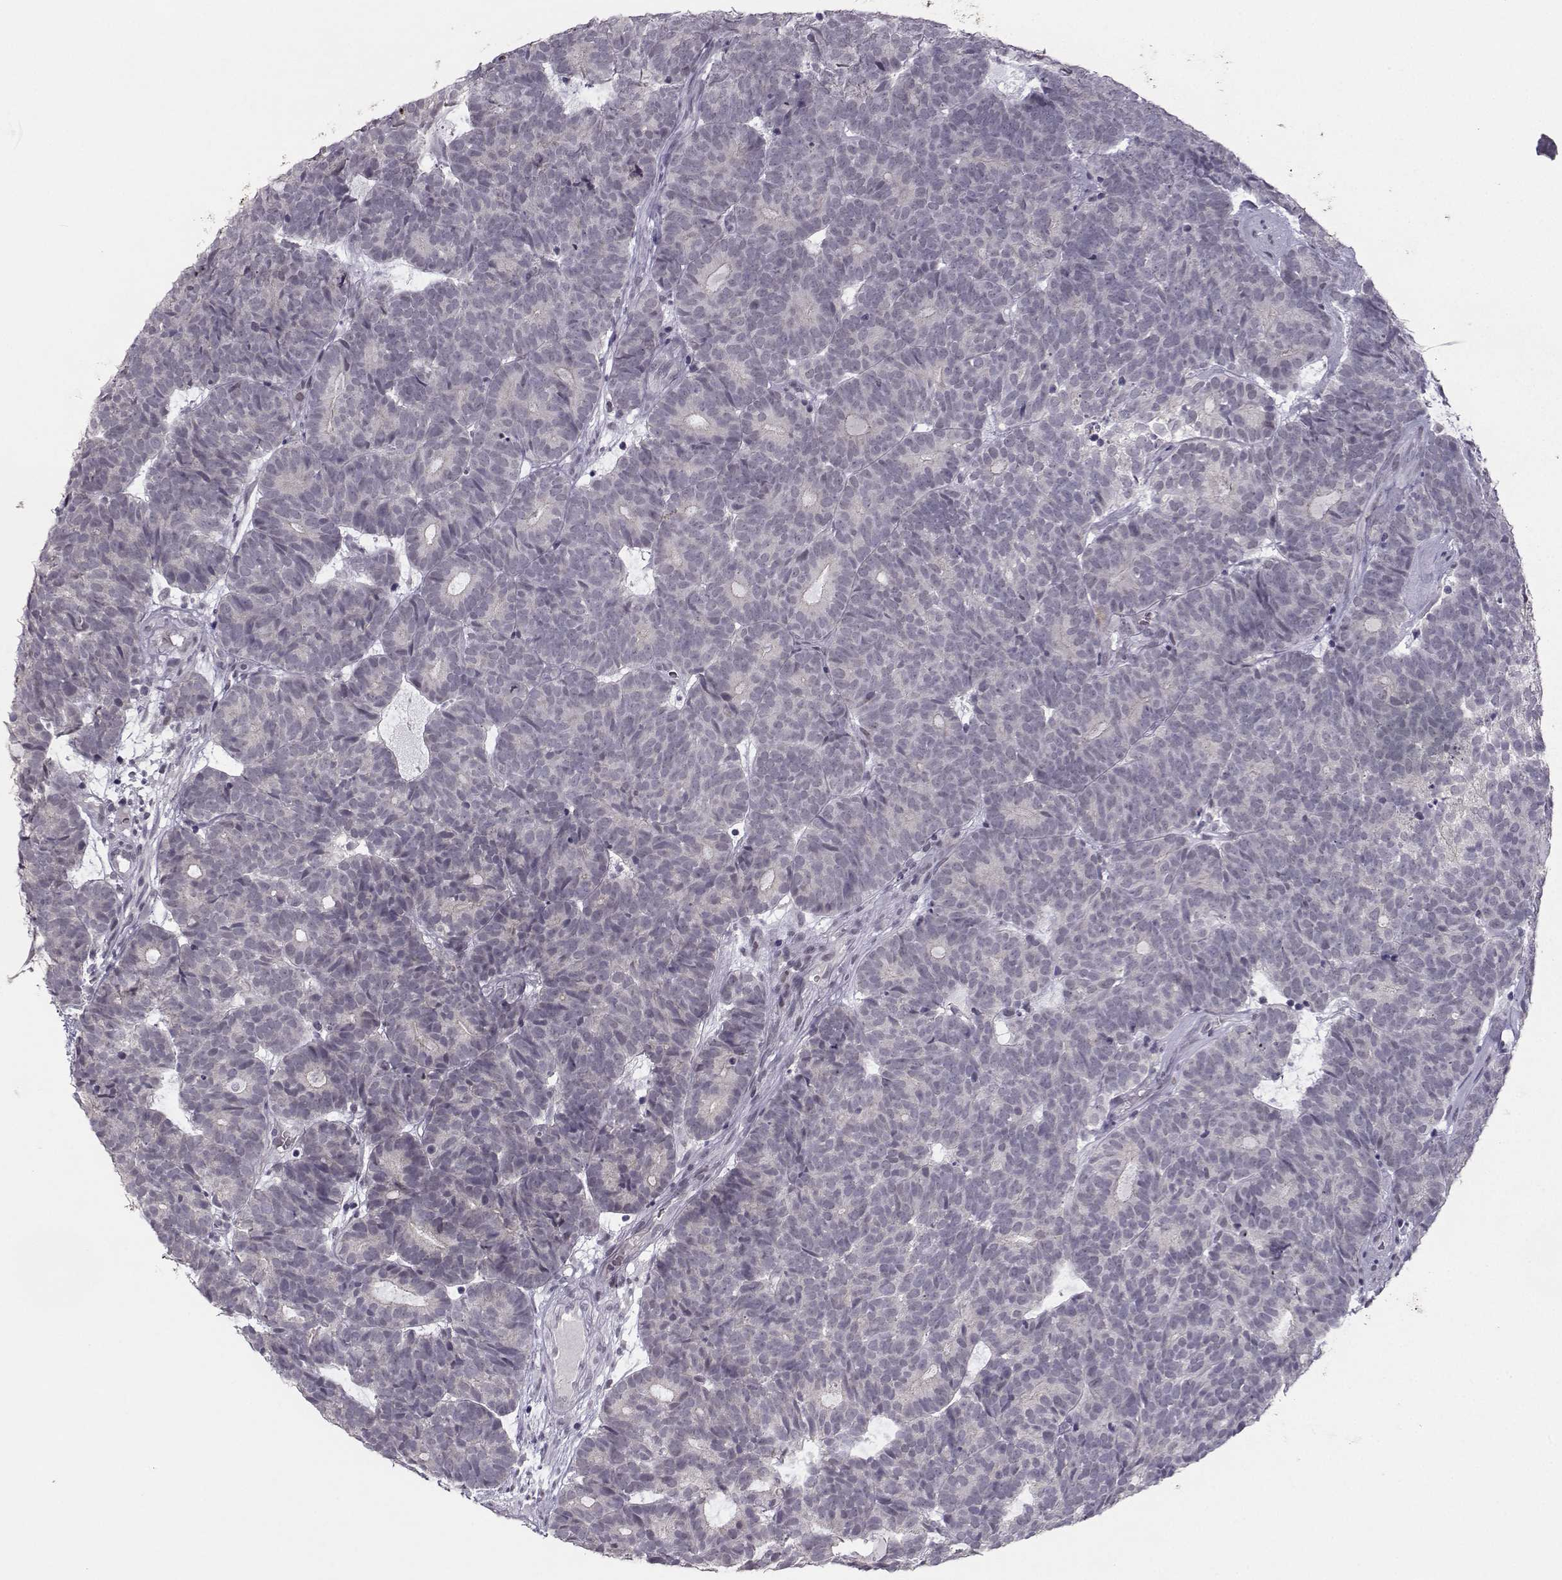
{"staining": {"intensity": "negative", "quantity": "none", "location": "none"}, "tissue": "head and neck cancer", "cell_type": "Tumor cells", "image_type": "cancer", "snomed": [{"axis": "morphology", "description": "Adenocarcinoma, NOS"}, {"axis": "topography", "description": "Head-Neck"}], "caption": "Immunohistochemistry (IHC) image of neoplastic tissue: adenocarcinoma (head and neck) stained with DAB (3,3'-diaminobenzidine) exhibits no significant protein positivity in tumor cells.", "gene": "LIN28A", "patient": {"sex": "female", "age": 81}}